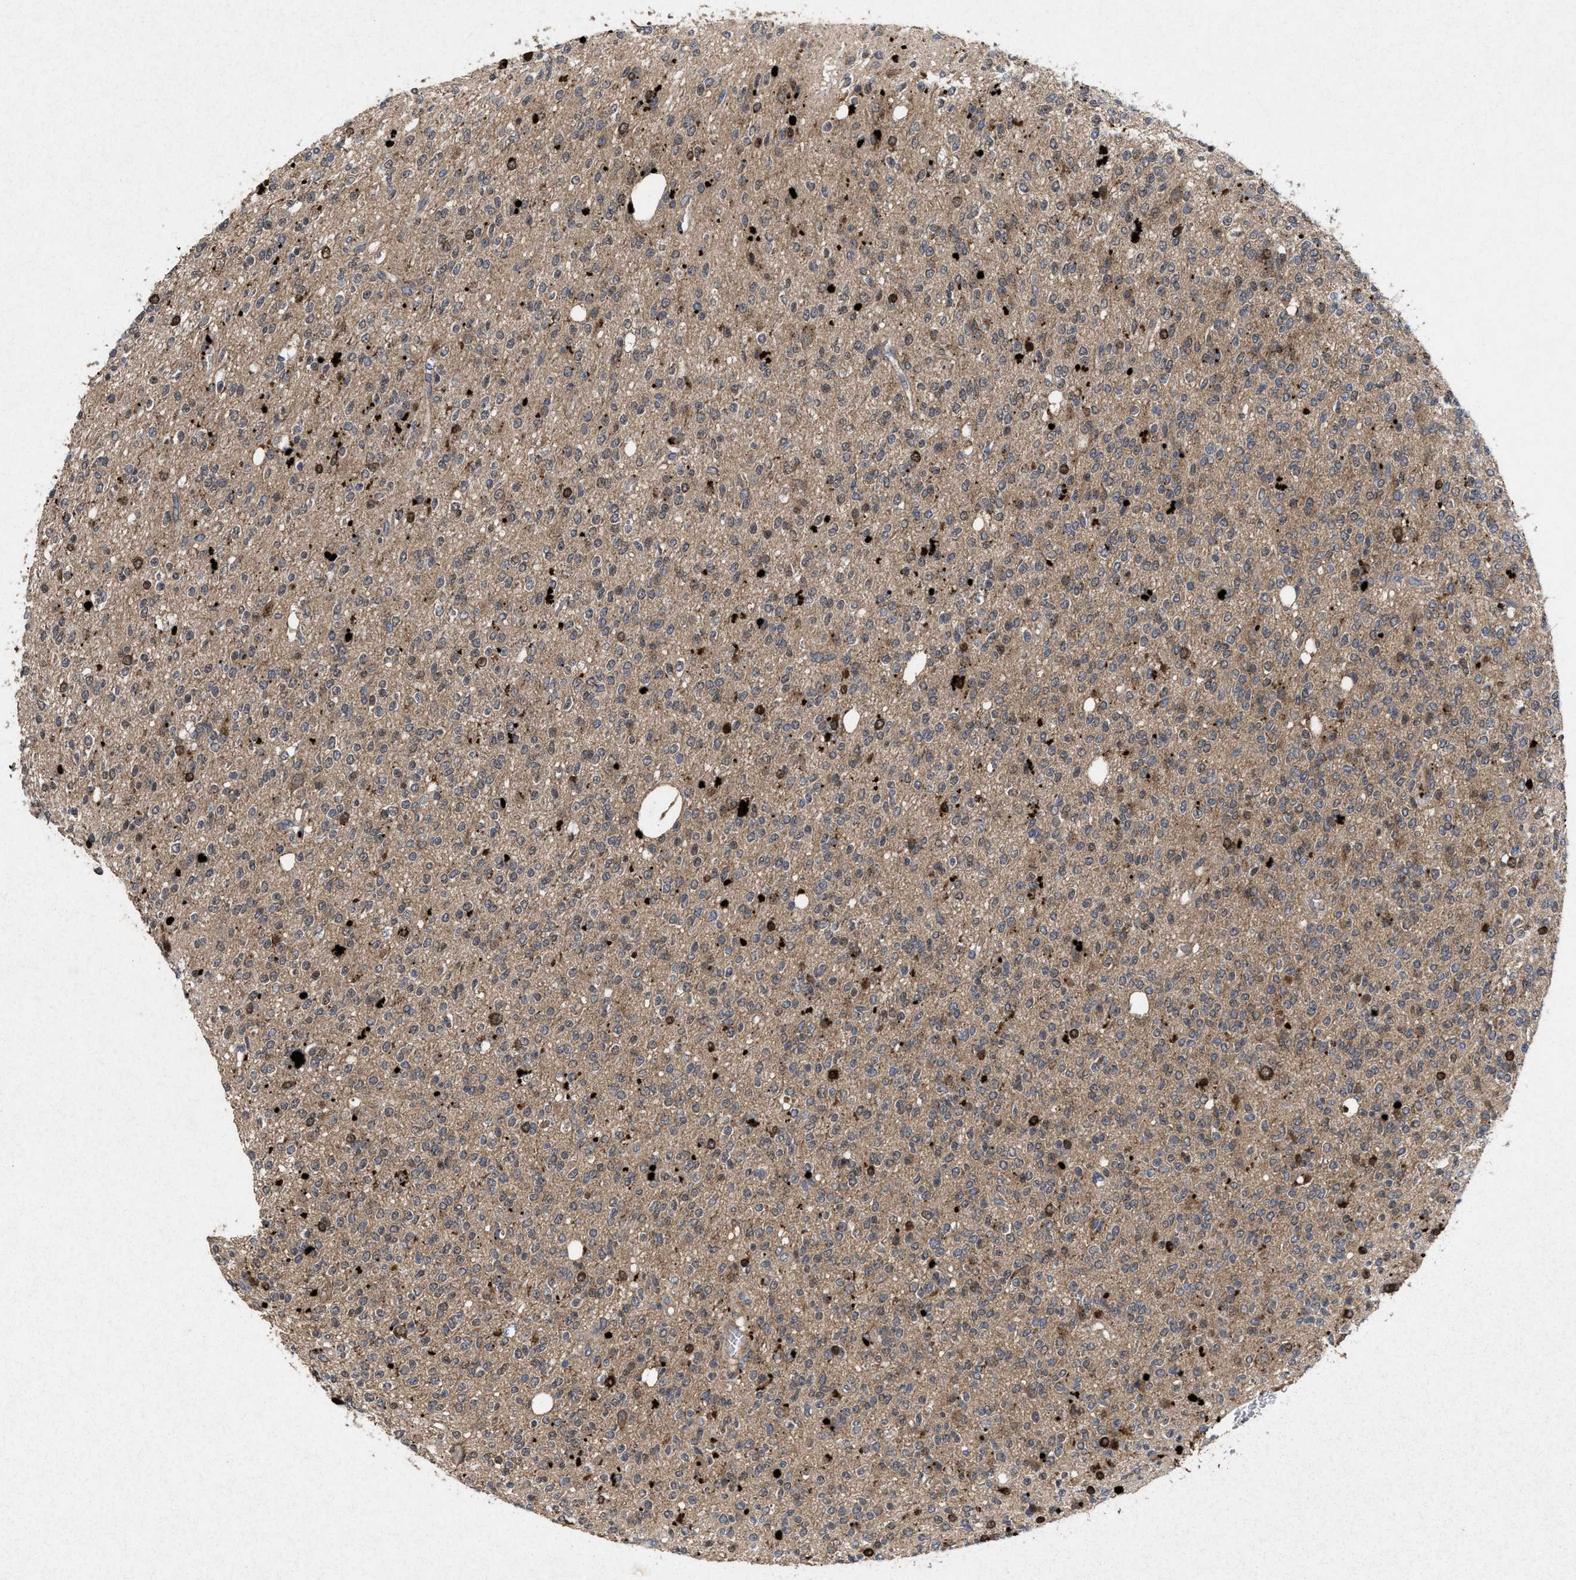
{"staining": {"intensity": "weak", "quantity": ">75%", "location": "cytoplasmic/membranous"}, "tissue": "glioma", "cell_type": "Tumor cells", "image_type": "cancer", "snomed": [{"axis": "morphology", "description": "Glioma, malignant, High grade"}, {"axis": "topography", "description": "Brain"}], "caption": "IHC image of neoplastic tissue: human glioma stained using IHC reveals low levels of weak protein expression localized specifically in the cytoplasmic/membranous of tumor cells, appearing as a cytoplasmic/membranous brown color.", "gene": "MSI2", "patient": {"sex": "male", "age": 34}}